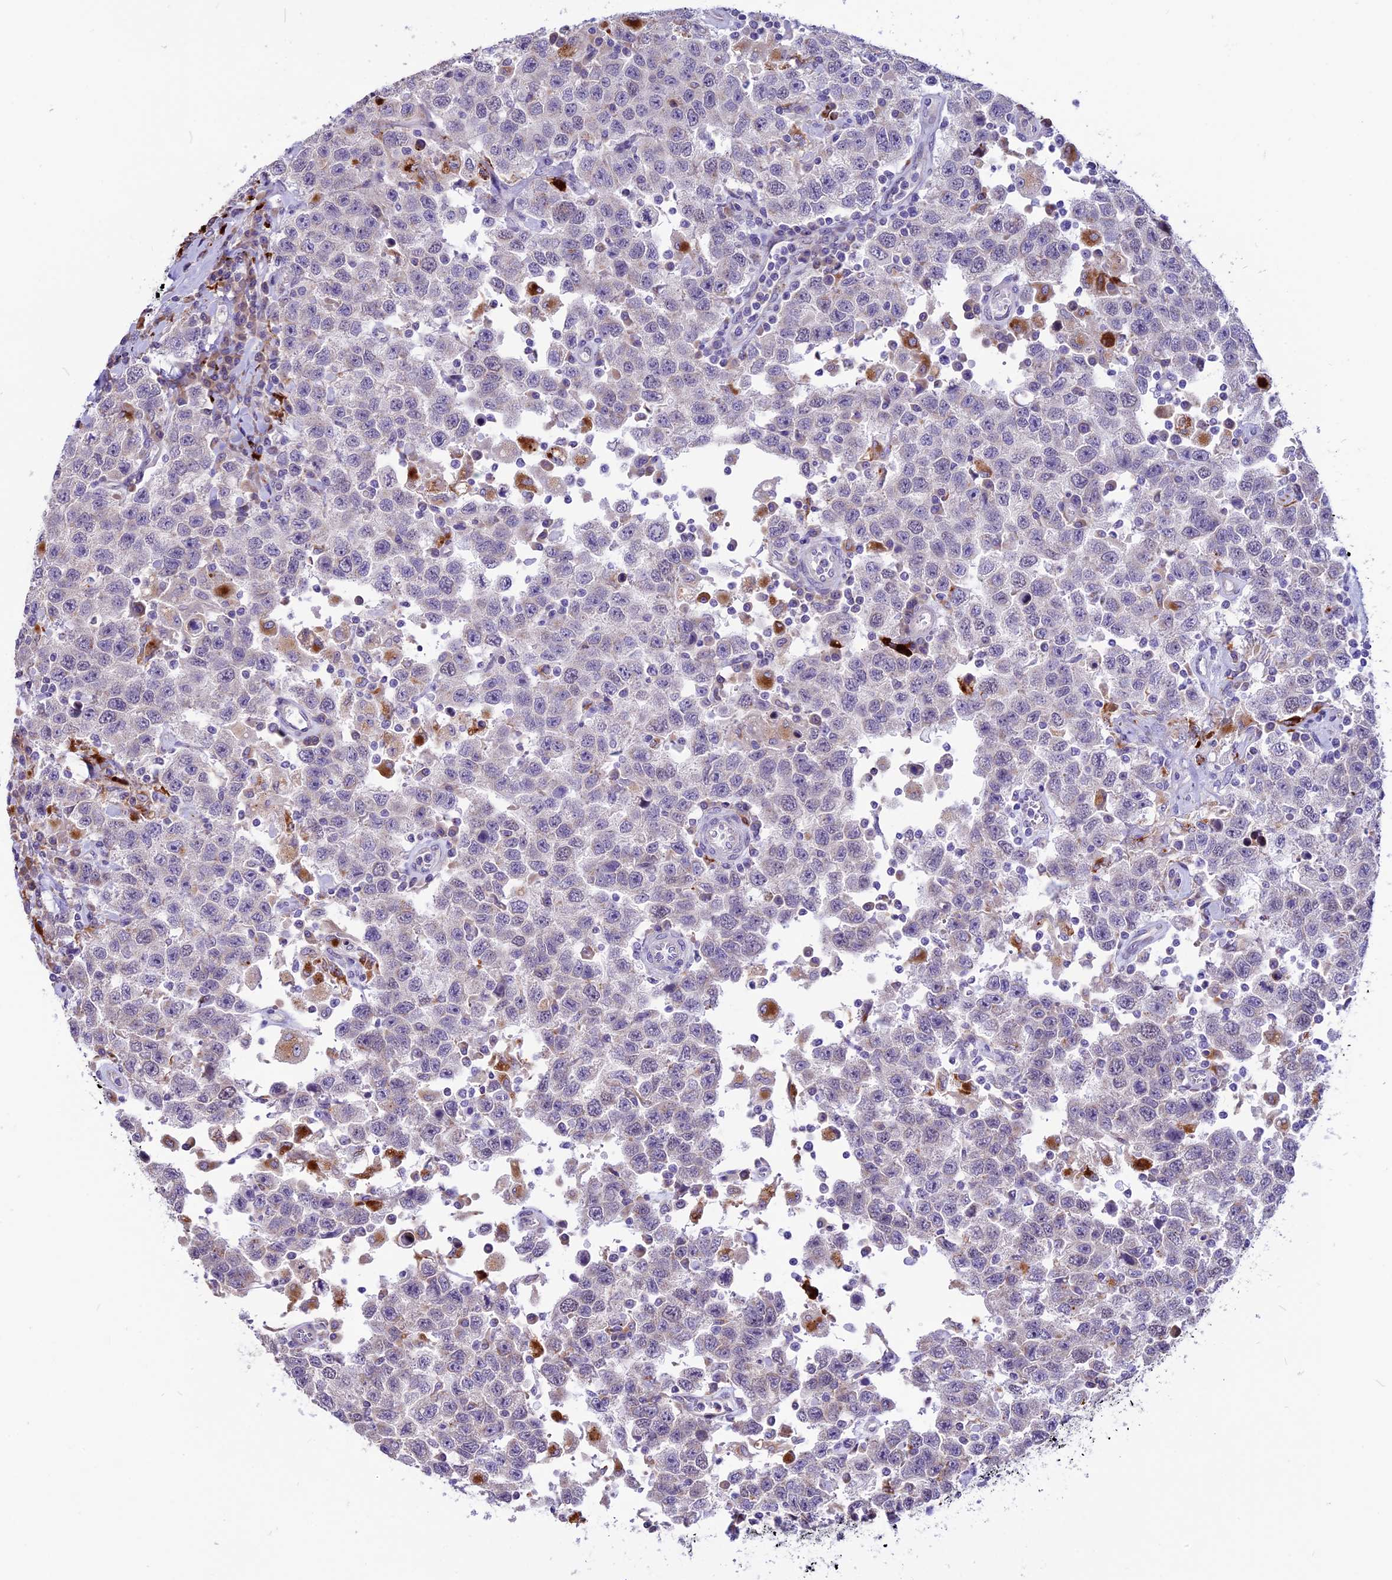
{"staining": {"intensity": "negative", "quantity": "none", "location": "none"}, "tissue": "testis cancer", "cell_type": "Tumor cells", "image_type": "cancer", "snomed": [{"axis": "morphology", "description": "Seminoma, NOS"}, {"axis": "topography", "description": "Testis"}], "caption": "The histopathology image displays no significant positivity in tumor cells of testis seminoma.", "gene": "THRSP", "patient": {"sex": "male", "age": 41}}